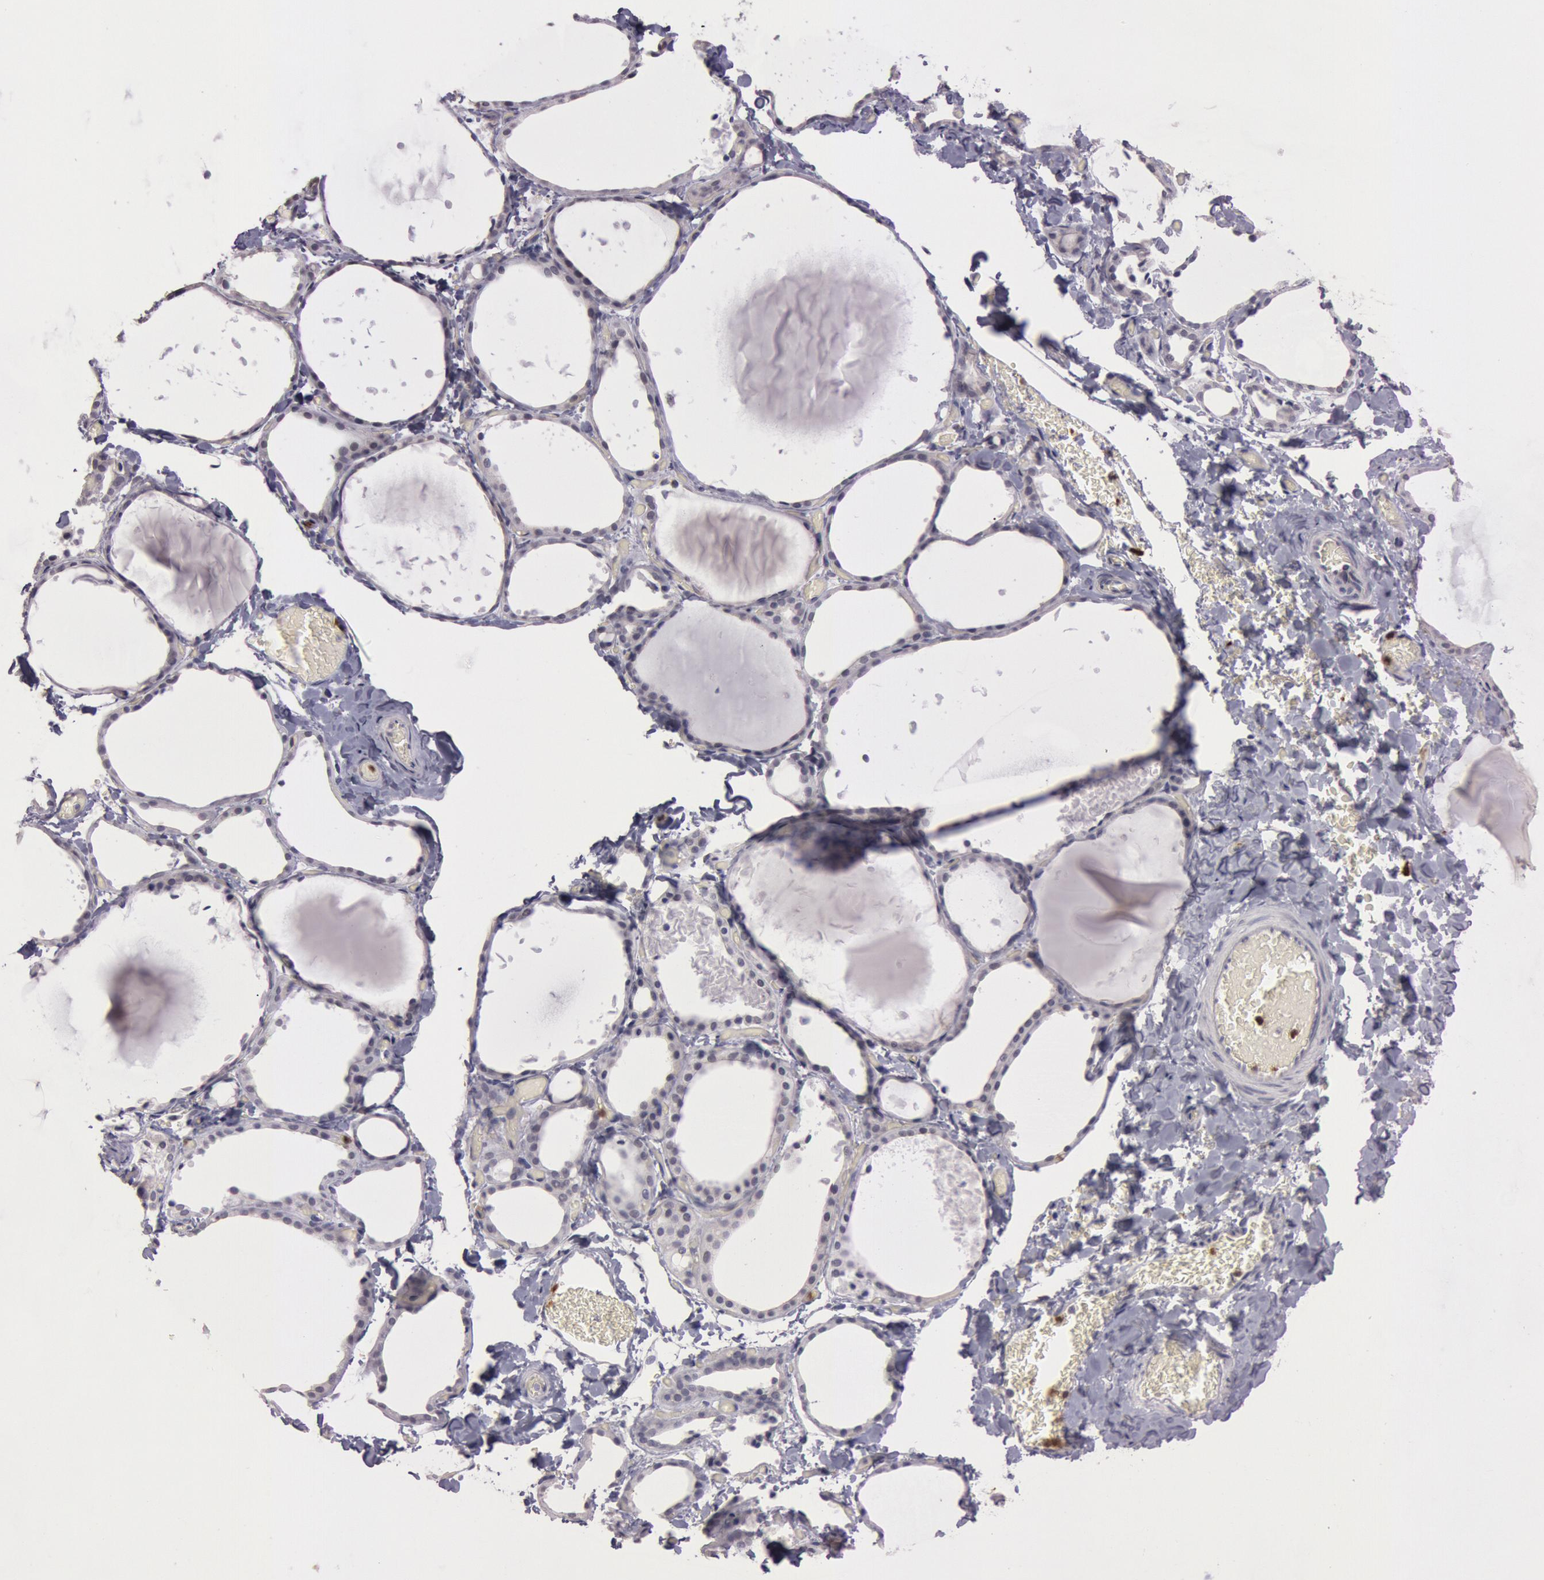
{"staining": {"intensity": "negative", "quantity": "none", "location": "none"}, "tissue": "thyroid gland", "cell_type": "Glandular cells", "image_type": "normal", "snomed": [{"axis": "morphology", "description": "Normal tissue, NOS"}, {"axis": "topography", "description": "Thyroid gland"}], "caption": "Immunohistochemistry (IHC) image of normal human thyroid gland stained for a protein (brown), which reveals no expression in glandular cells.", "gene": "KDM6A", "patient": {"sex": "female", "age": 22}}